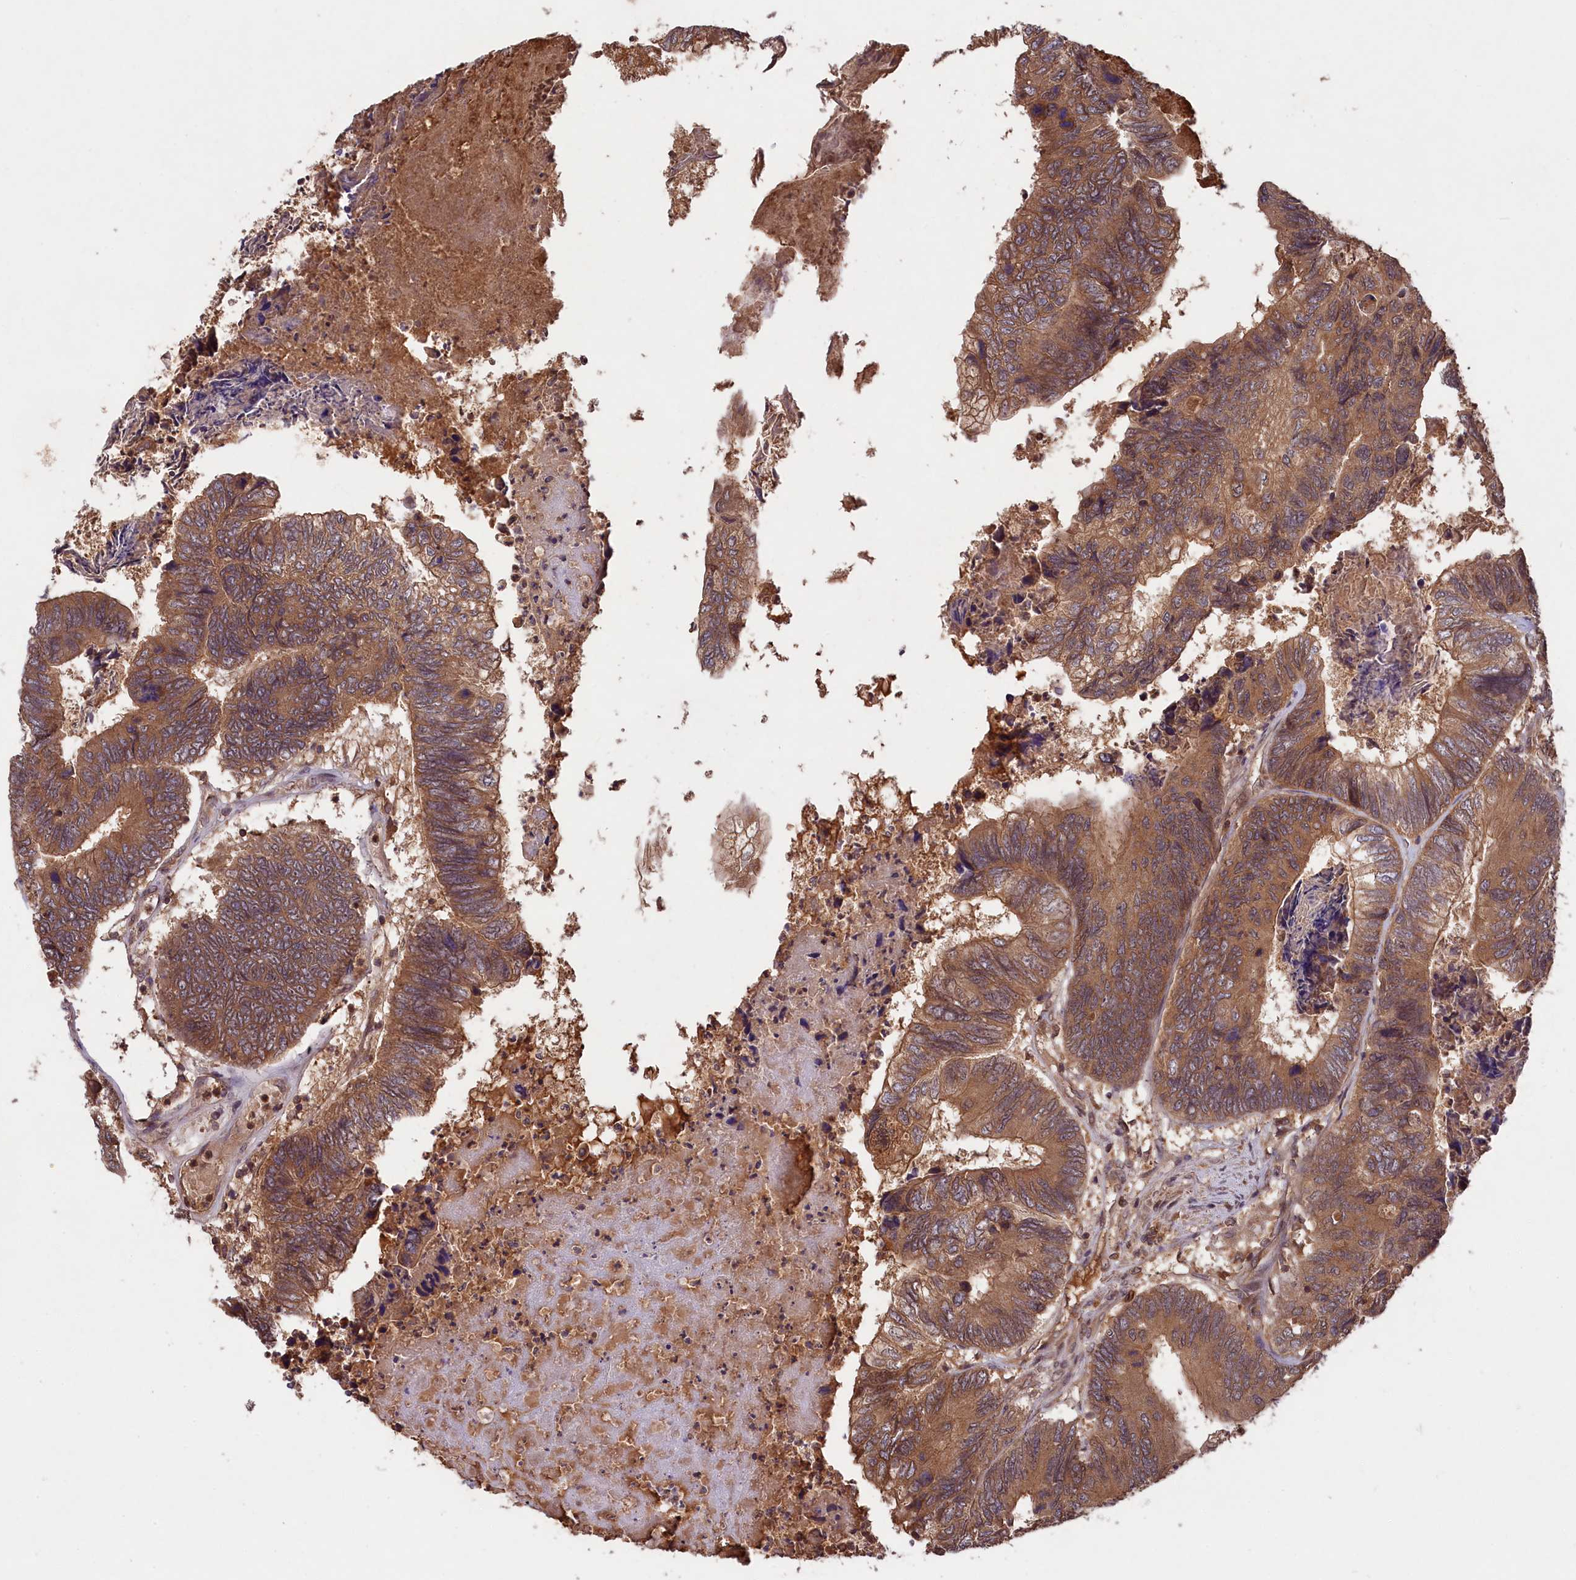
{"staining": {"intensity": "moderate", "quantity": ">75%", "location": "cytoplasmic/membranous"}, "tissue": "colorectal cancer", "cell_type": "Tumor cells", "image_type": "cancer", "snomed": [{"axis": "morphology", "description": "Adenocarcinoma, NOS"}, {"axis": "topography", "description": "Colon"}], "caption": "The micrograph reveals staining of adenocarcinoma (colorectal), revealing moderate cytoplasmic/membranous protein positivity (brown color) within tumor cells. (brown staining indicates protein expression, while blue staining denotes nuclei).", "gene": "CHAC1", "patient": {"sex": "female", "age": 67}}